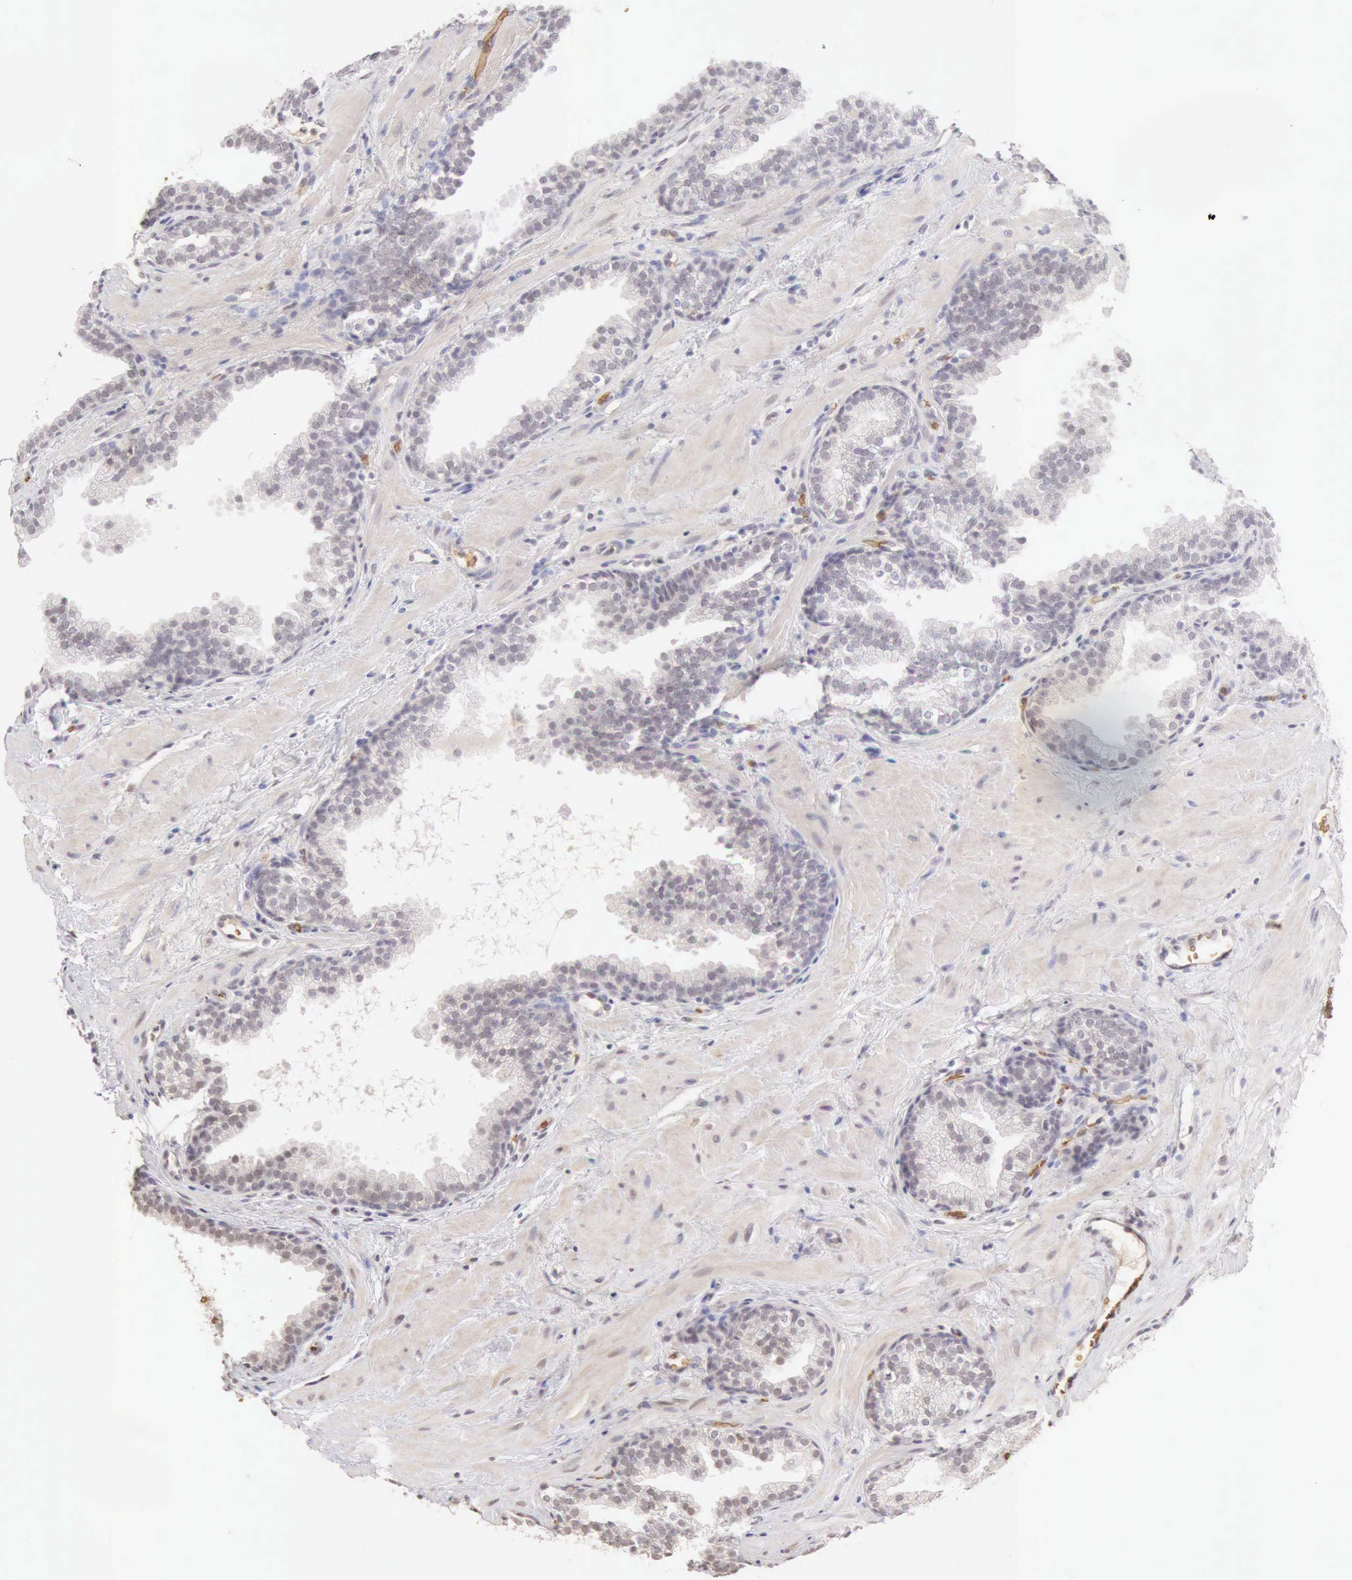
{"staining": {"intensity": "negative", "quantity": "none", "location": "none"}, "tissue": "prostate", "cell_type": "Glandular cells", "image_type": "normal", "snomed": [{"axis": "morphology", "description": "Normal tissue, NOS"}, {"axis": "topography", "description": "Prostate"}], "caption": "A micrograph of human prostate is negative for staining in glandular cells. (DAB immunohistochemistry, high magnification).", "gene": "CFI", "patient": {"sex": "male", "age": 51}}